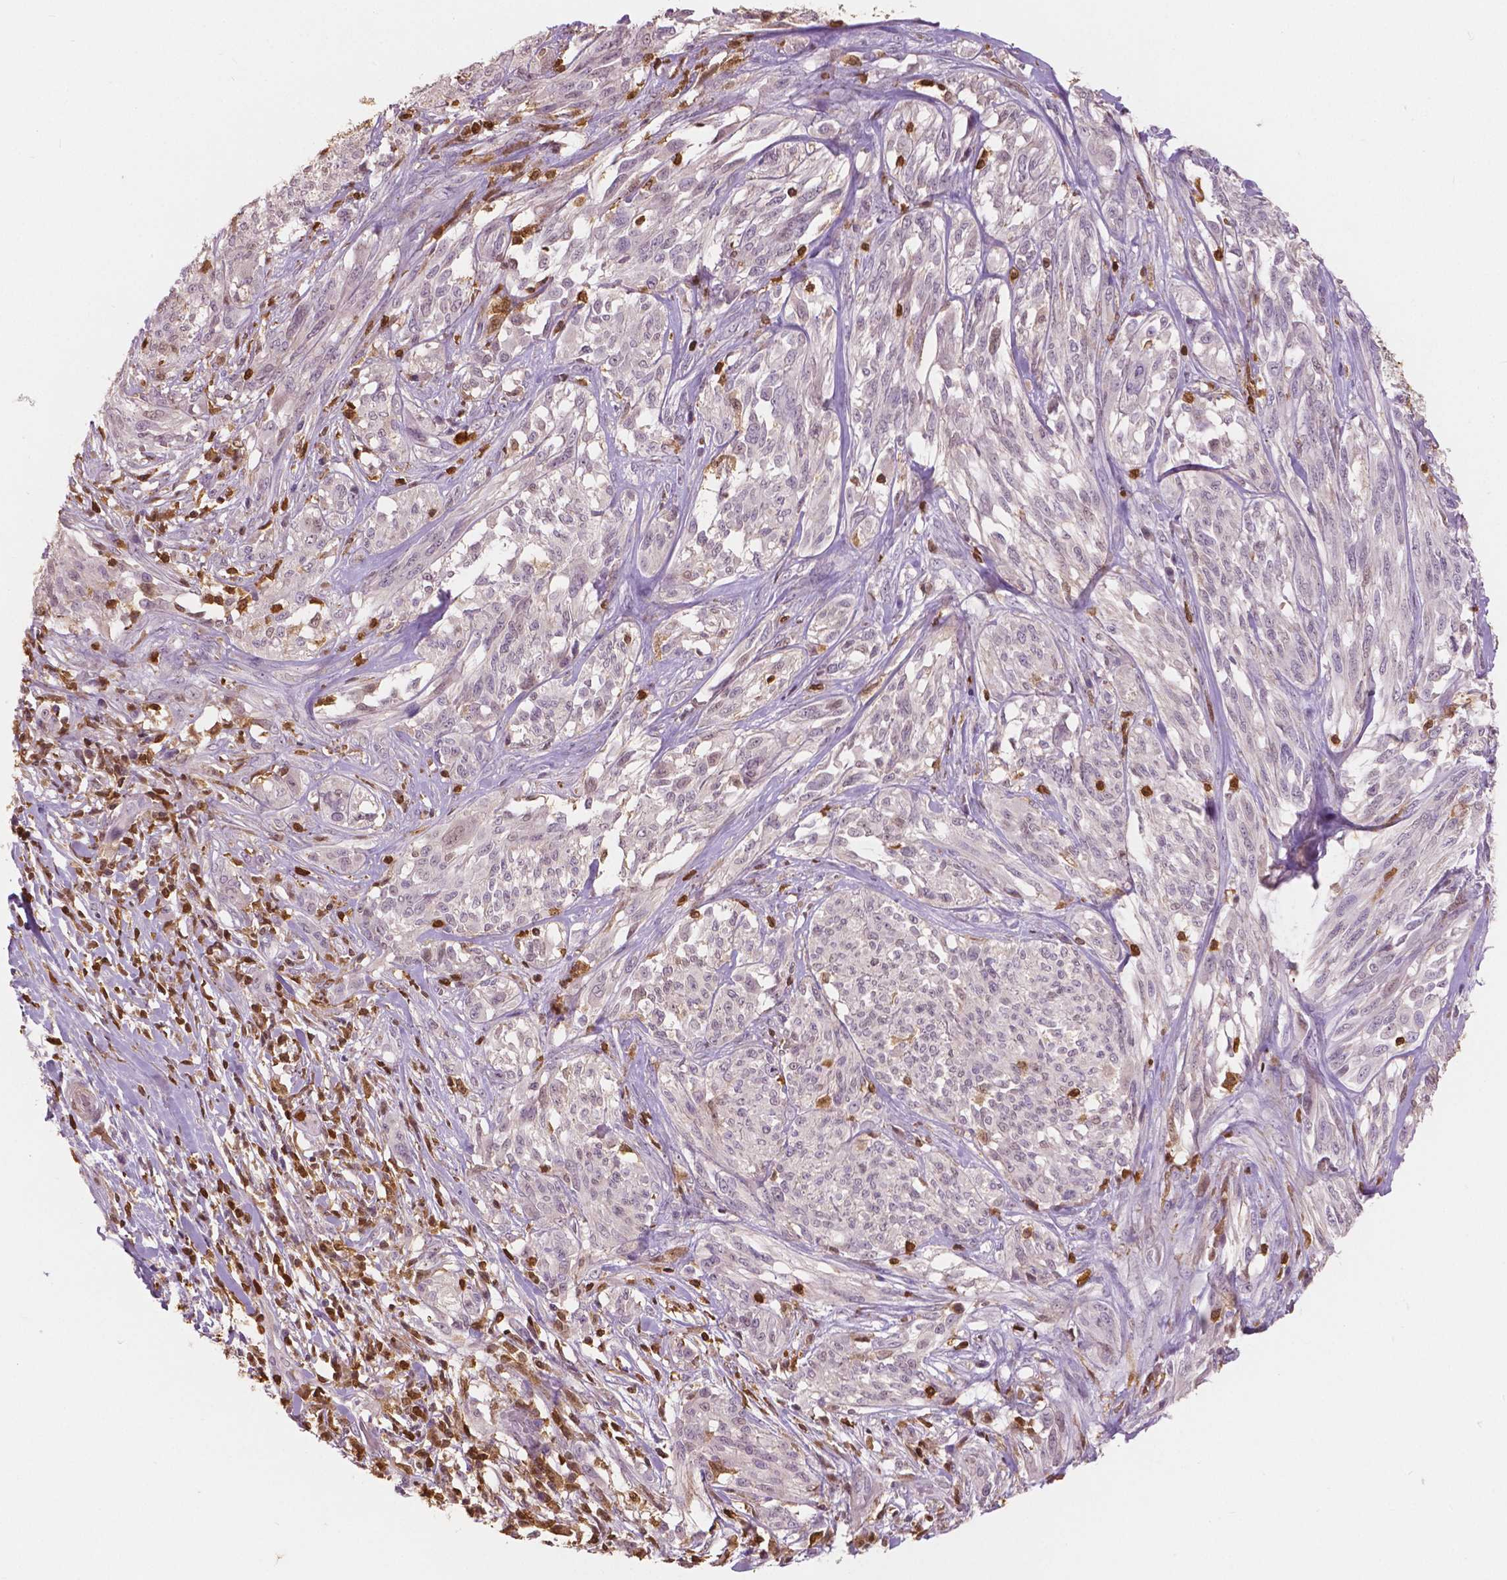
{"staining": {"intensity": "negative", "quantity": "none", "location": "none"}, "tissue": "melanoma", "cell_type": "Tumor cells", "image_type": "cancer", "snomed": [{"axis": "morphology", "description": "Malignant melanoma, NOS"}, {"axis": "topography", "description": "Skin"}], "caption": "Tumor cells show no significant positivity in melanoma.", "gene": "S100A4", "patient": {"sex": "female", "age": 91}}